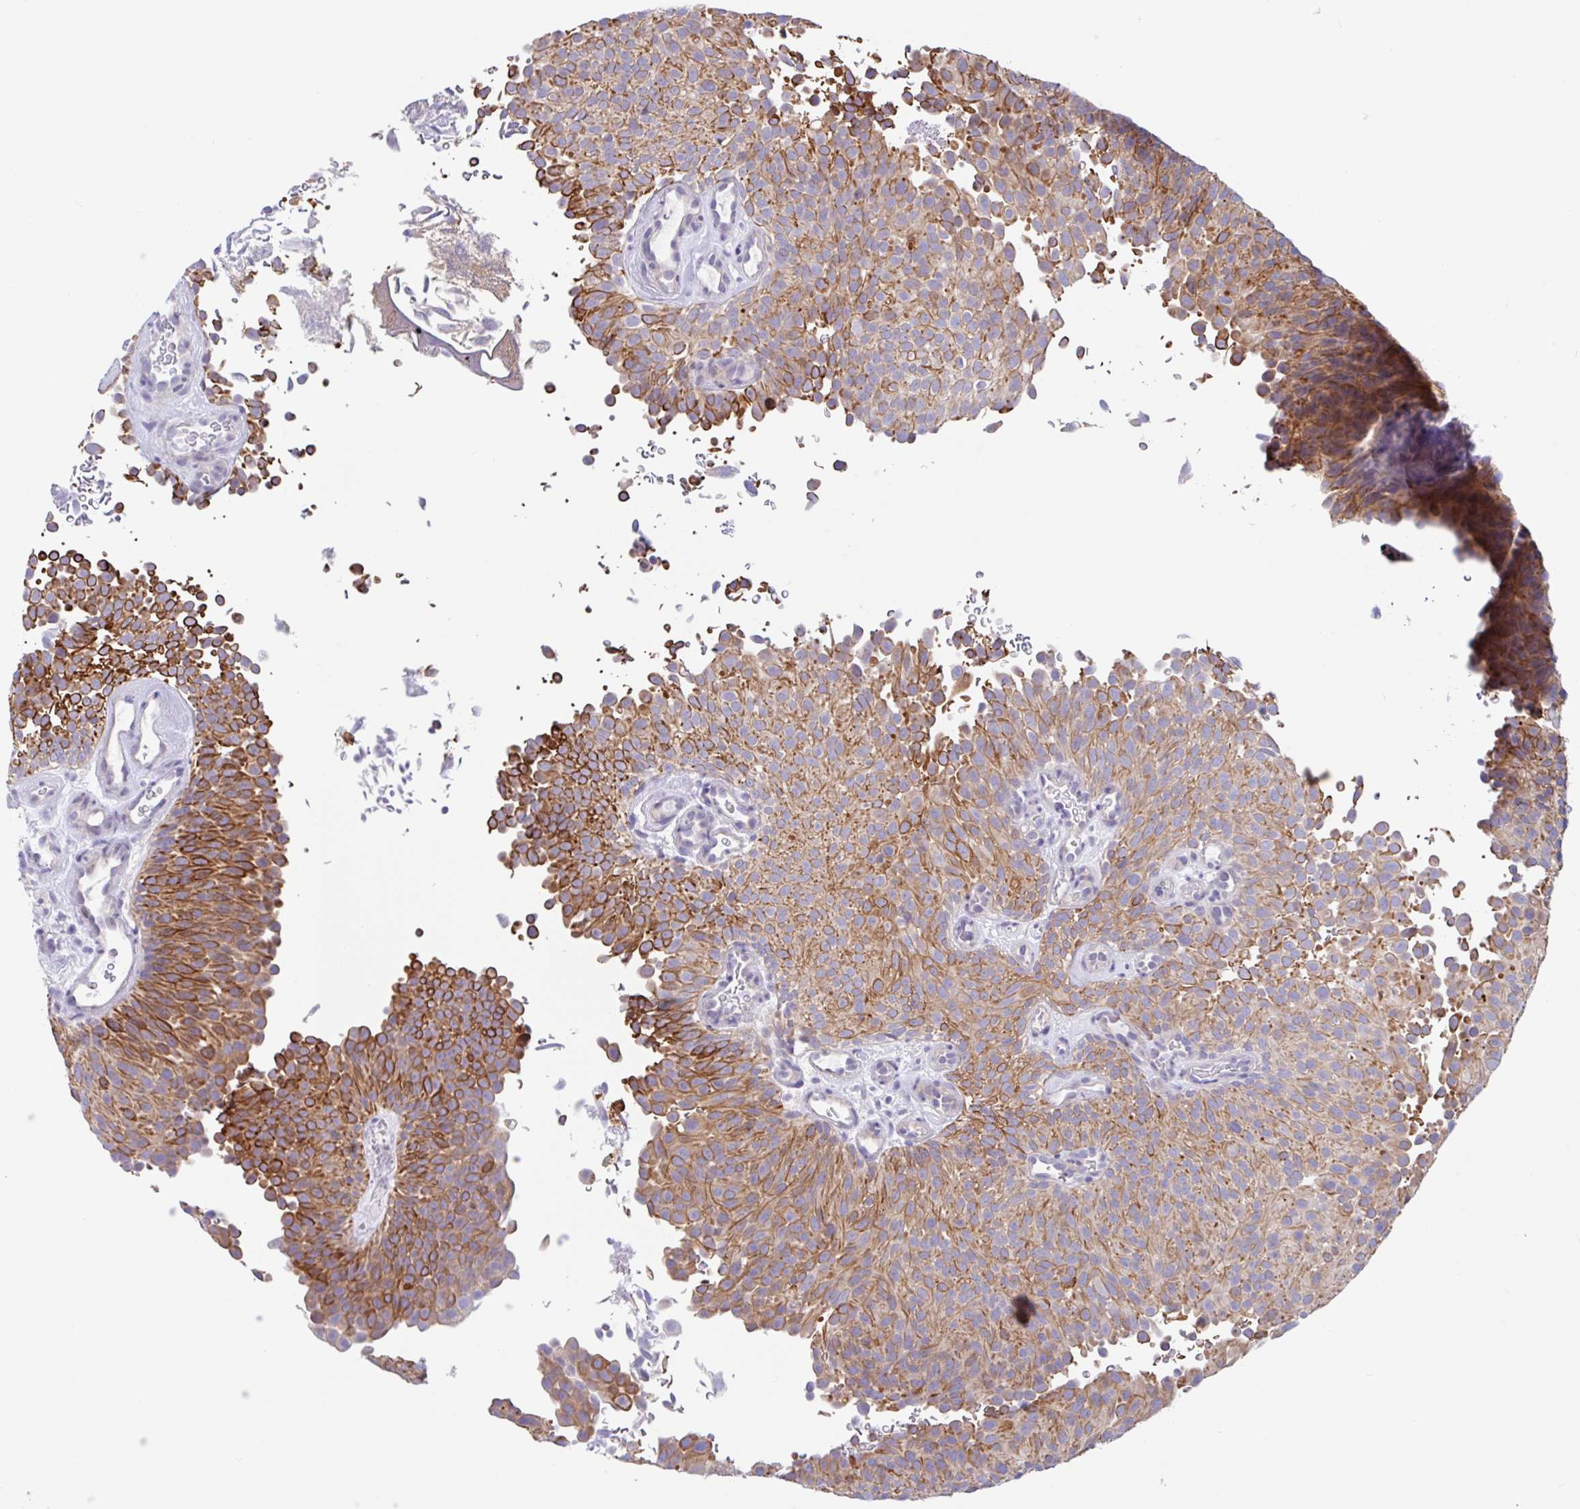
{"staining": {"intensity": "strong", "quantity": ">75%", "location": "cytoplasmic/membranous"}, "tissue": "urothelial cancer", "cell_type": "Tumor cells", "image_type": "cancer", "snomed": [{"axis": "morphology", "description": "Urothelial carcinoma, Low grade"}, {"axis": "topography", "description": "Urinary bladder"}], "caption": "Strong cytoplasmic/membranous expression for a protein is seen in about >75% of tumor cells of urothelial cancer using immunohistochemistry (IHC).", "gene": "OR6N2", "patient": {"sex": "male", "age": 78}}